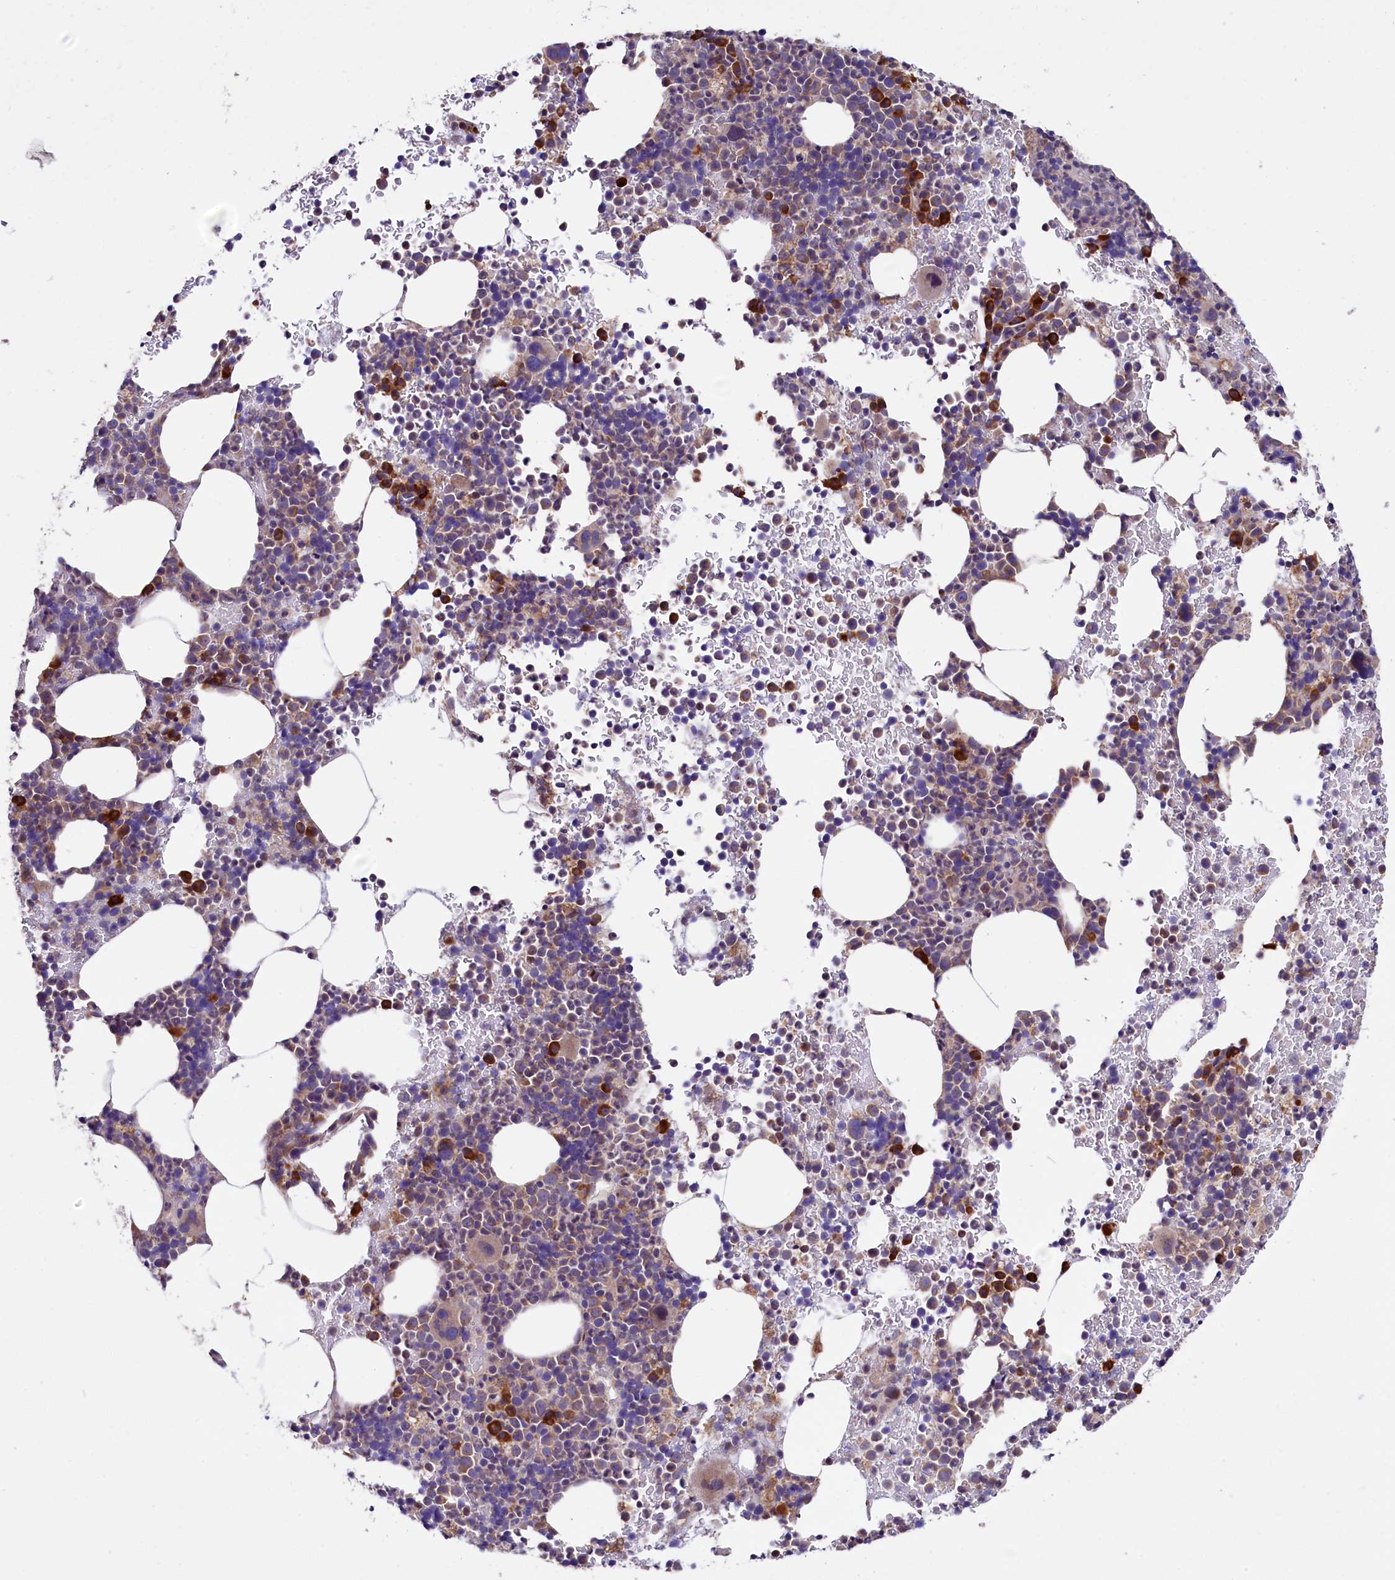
{"staining": {"intensity": "strong", "quantity": "<25%", "location": "cytoplasmic/membranous"}, "tissue": "bone marrow", "cell_type": "Hematopoietic cells", "image_type": "normal", "snomed": [{"axis": "morphology", "description": "Normal tissue, NOS"}, {"axis": "topography", "description": "Bone marrow"}], "caption": "Normal bone marrow reveals strong cytoplasmic/membranous expression in approximately <25% of hematopoietic cells, visualized by immunohistochemistry.", "gene": "ZSWIM1", "patient": {"sex": "female", "age": 82}}